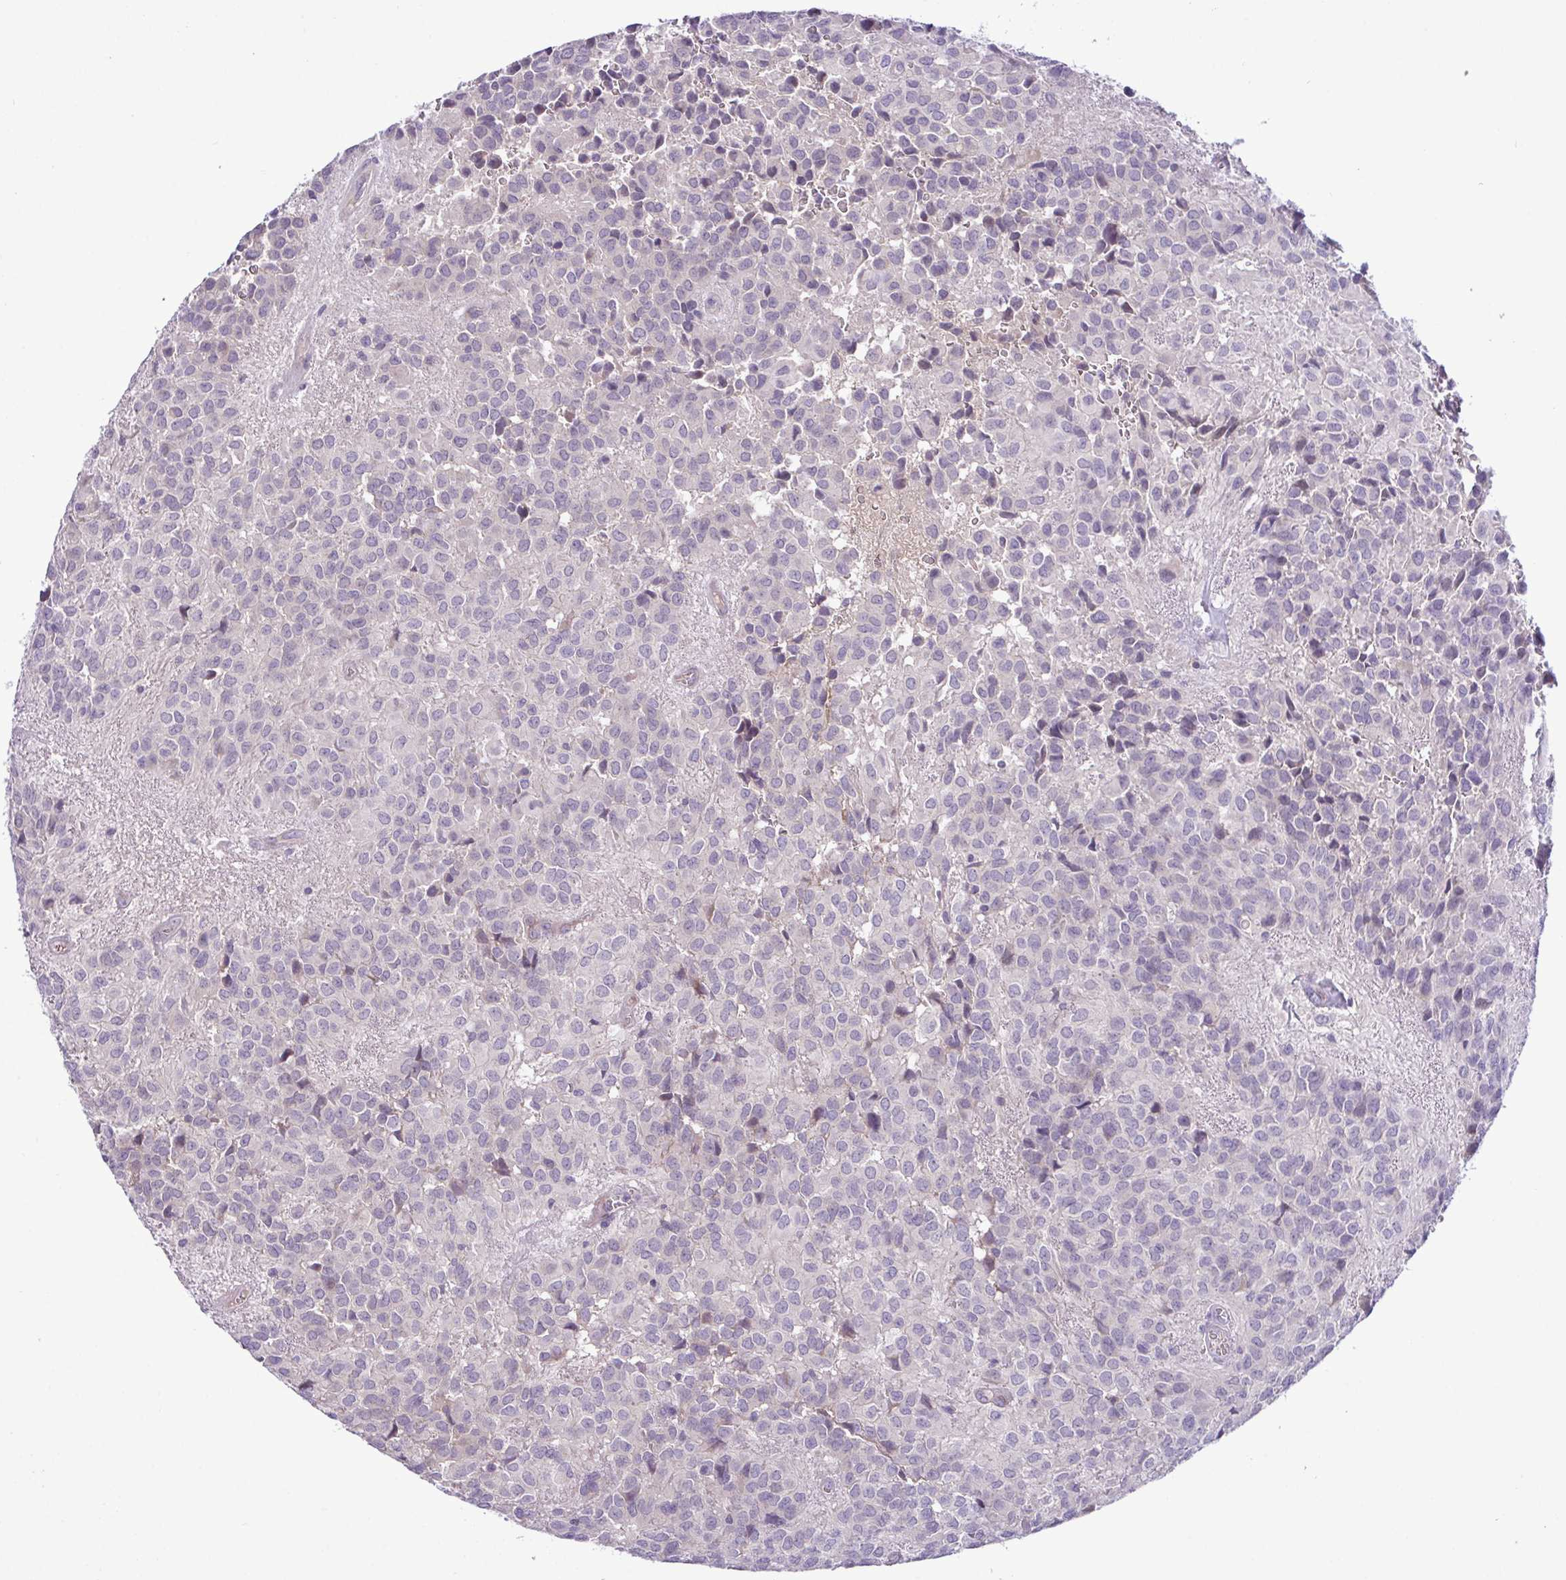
{"staining": {"intensity": "negative", "quantity": "none", "location": "none"}, "tissue": "glioma", "cell_type": "Tumor cells", "image_type": "cancer", "snomed": [{"axis": "morphology", "description": "Glioma, malignant, Low grade"}, {"axis": "topography", "description": "Brain"}], "caption": "Tumor cells show no significant protein positivity in malignant glioma (low-grade).", "gene": "SYNPO2L", "patient": {"sex": "male", "age": 56}}